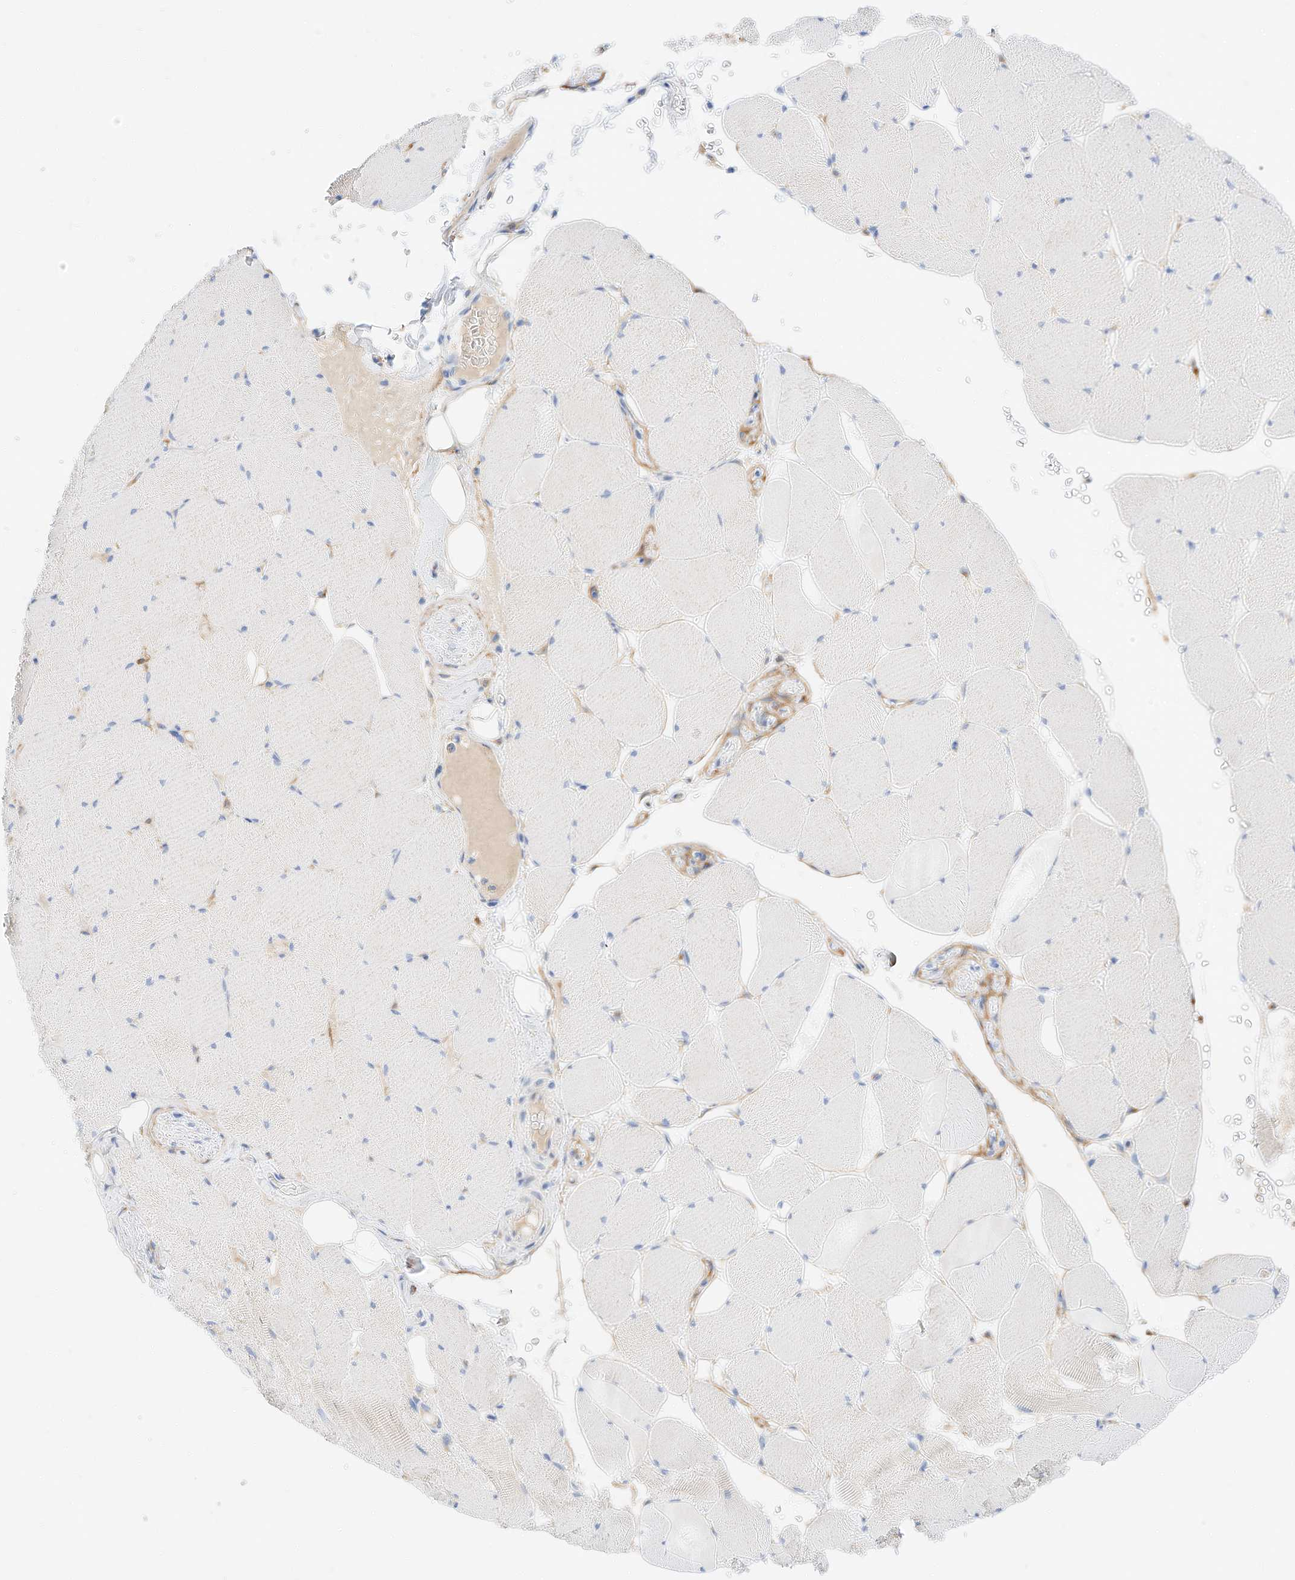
{"staining": {"intensity": "negative", "quantity": "none", "location": "none"}, "tissue": "skeletal muscle", "cell_type": "Myocytes", "image_type": "normal", "snomed": [{"axis": "morphology", "description": "Normal tissue, NOS"}, {"axis": "topography", "description": "Skeletal muscle"}, {"axis": "topography", "description": "Head-Neck"}], "caption": "The photomicrograph displays no staining of myocytes in normal skeletal muscle. (Brightfield microscopy of DAB (3,3'-diaminobenzidine) immunohistochemistry (IHC) at high magnification).", "gene": "MAP7", "patient": {"sex": "male", "age": 66}}